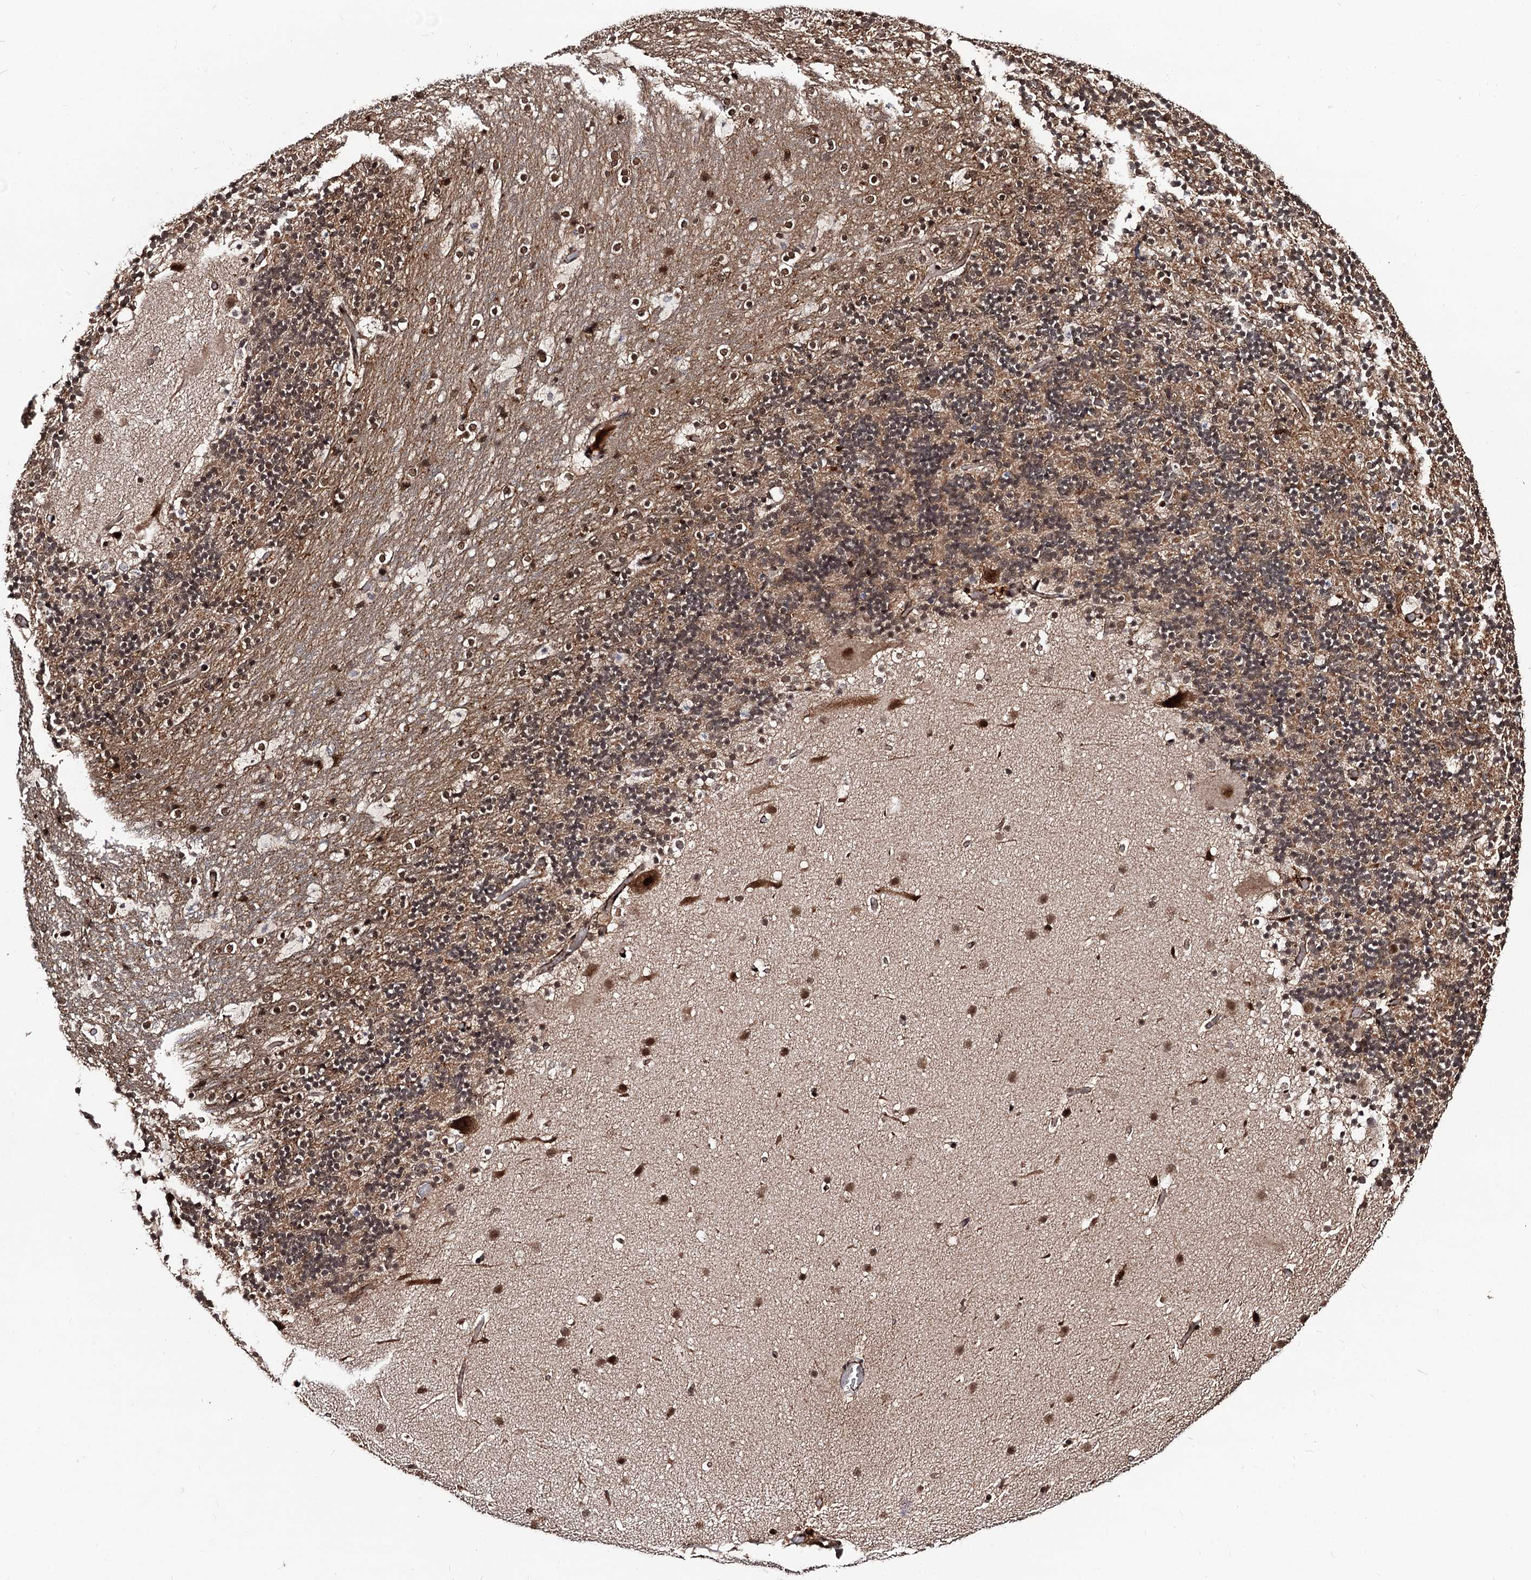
{"staining": {"intensity": "moderate", "quantity": "25%-75%", "location": "cytoplasmic/membranous,nuclear"}, "tissue": "cerebellum", "cell_type": "Cells in granular layer", "image_type": "normal", "snomed": [{"axis": "morphology", "description": "Normal tissue, NOS"}, {"axis": "topography", "description": "Cerebellum"}], "caption": "Immunohistochemical staining of normal cerebellum displays 25%-75% levels of moderate cytoplasmic/membranous,nuclear protein expression in approximately 25%-75% of cells in granular layer.", "gene": "SFSWAP", "patient": {"sex": "male", "age": 57}}